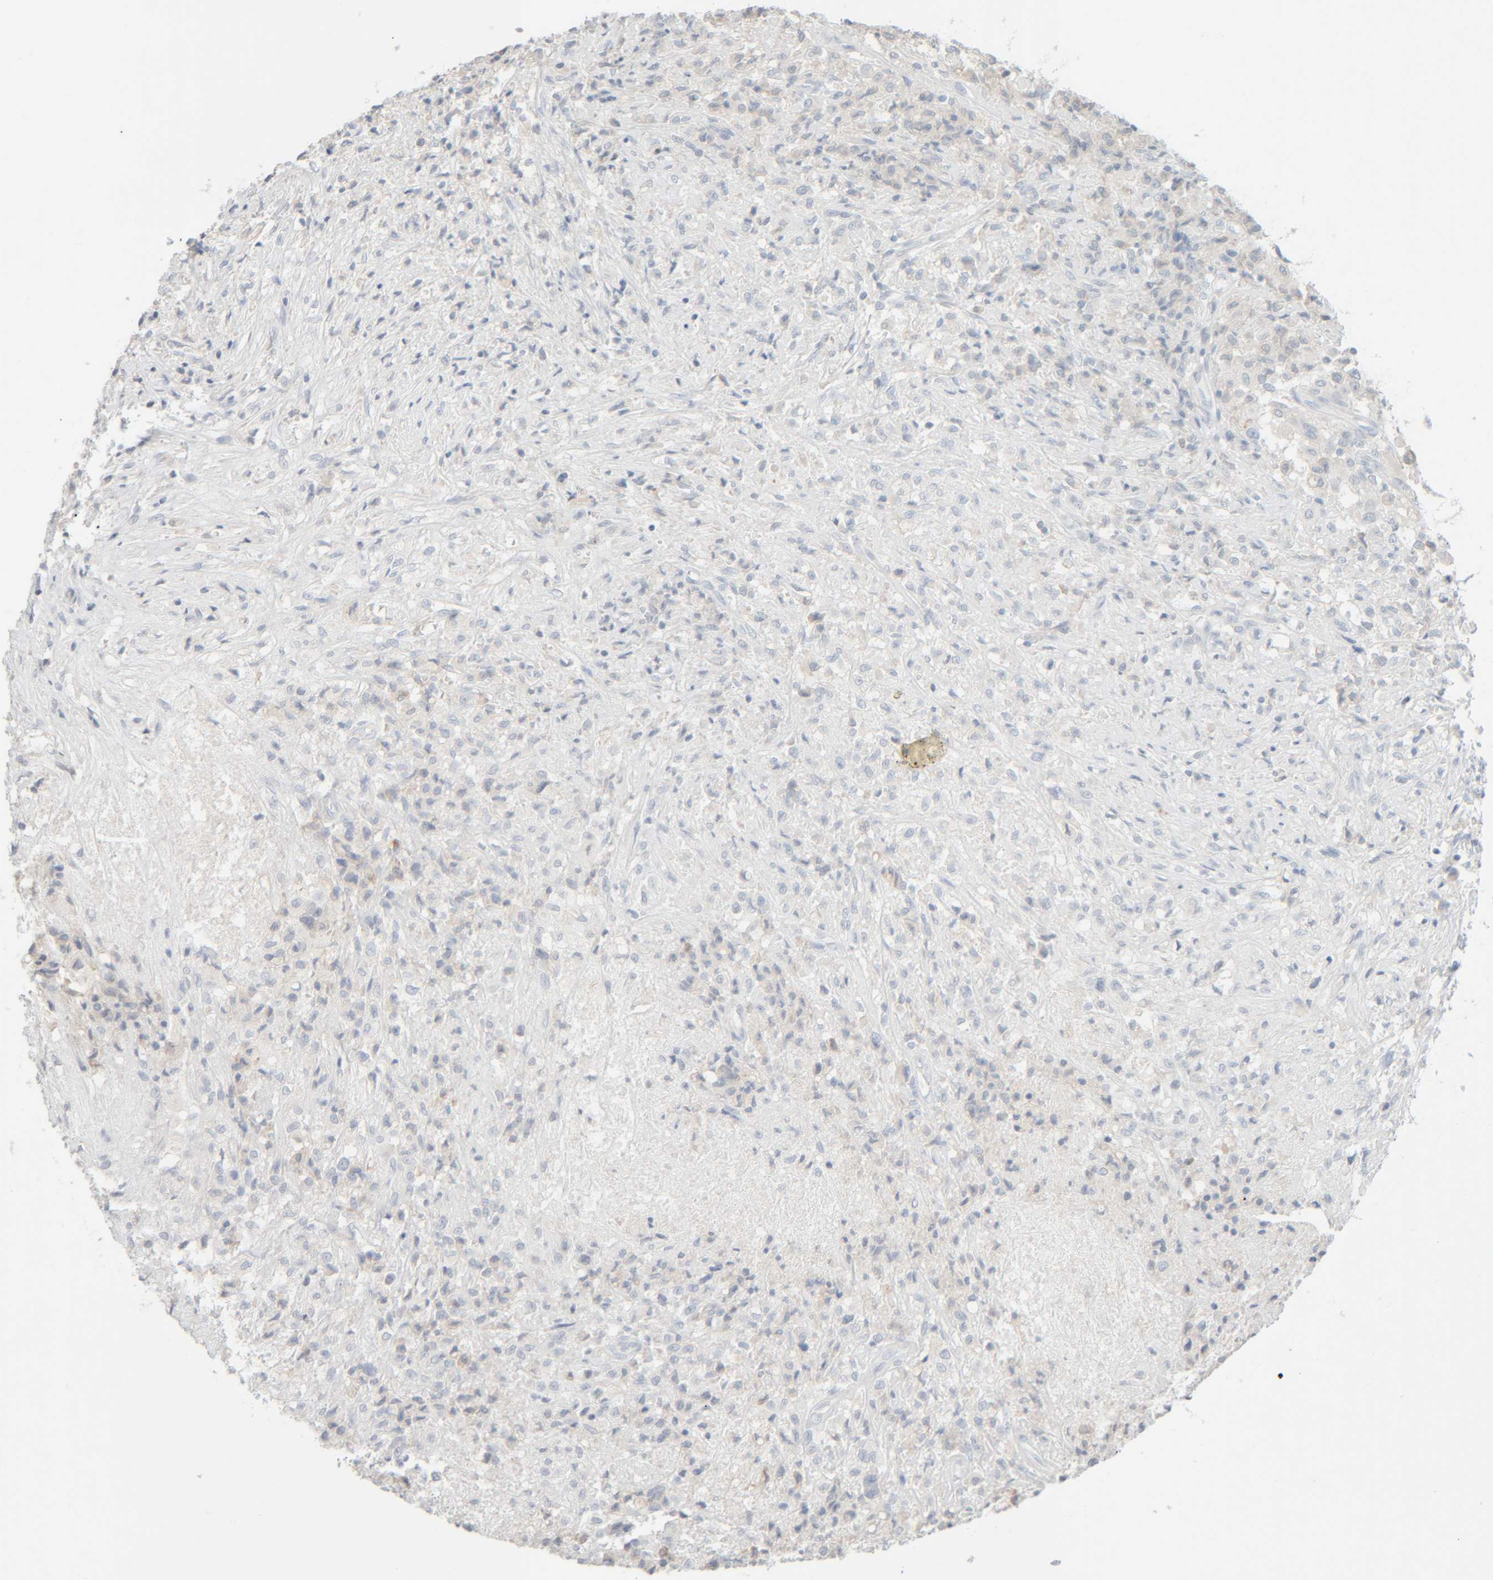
{"staining": {"intensity": "negative", "quantity": "none", "location": "none"}, "tissue": "testis cancer", "cell_type": "Tumor cells", "image_type": "cancer", "snomed": [{"axis": "morphology", "description": "Carcinoma, Embryonal, NOS"}, {"axis": "topography", "description": "Testis"}], "caption": "Tumor cells show no significant positivity in embryonal carcinoma (testis).", "gene": "RIDA", "patient": {"sex": "male", "age": 2}}